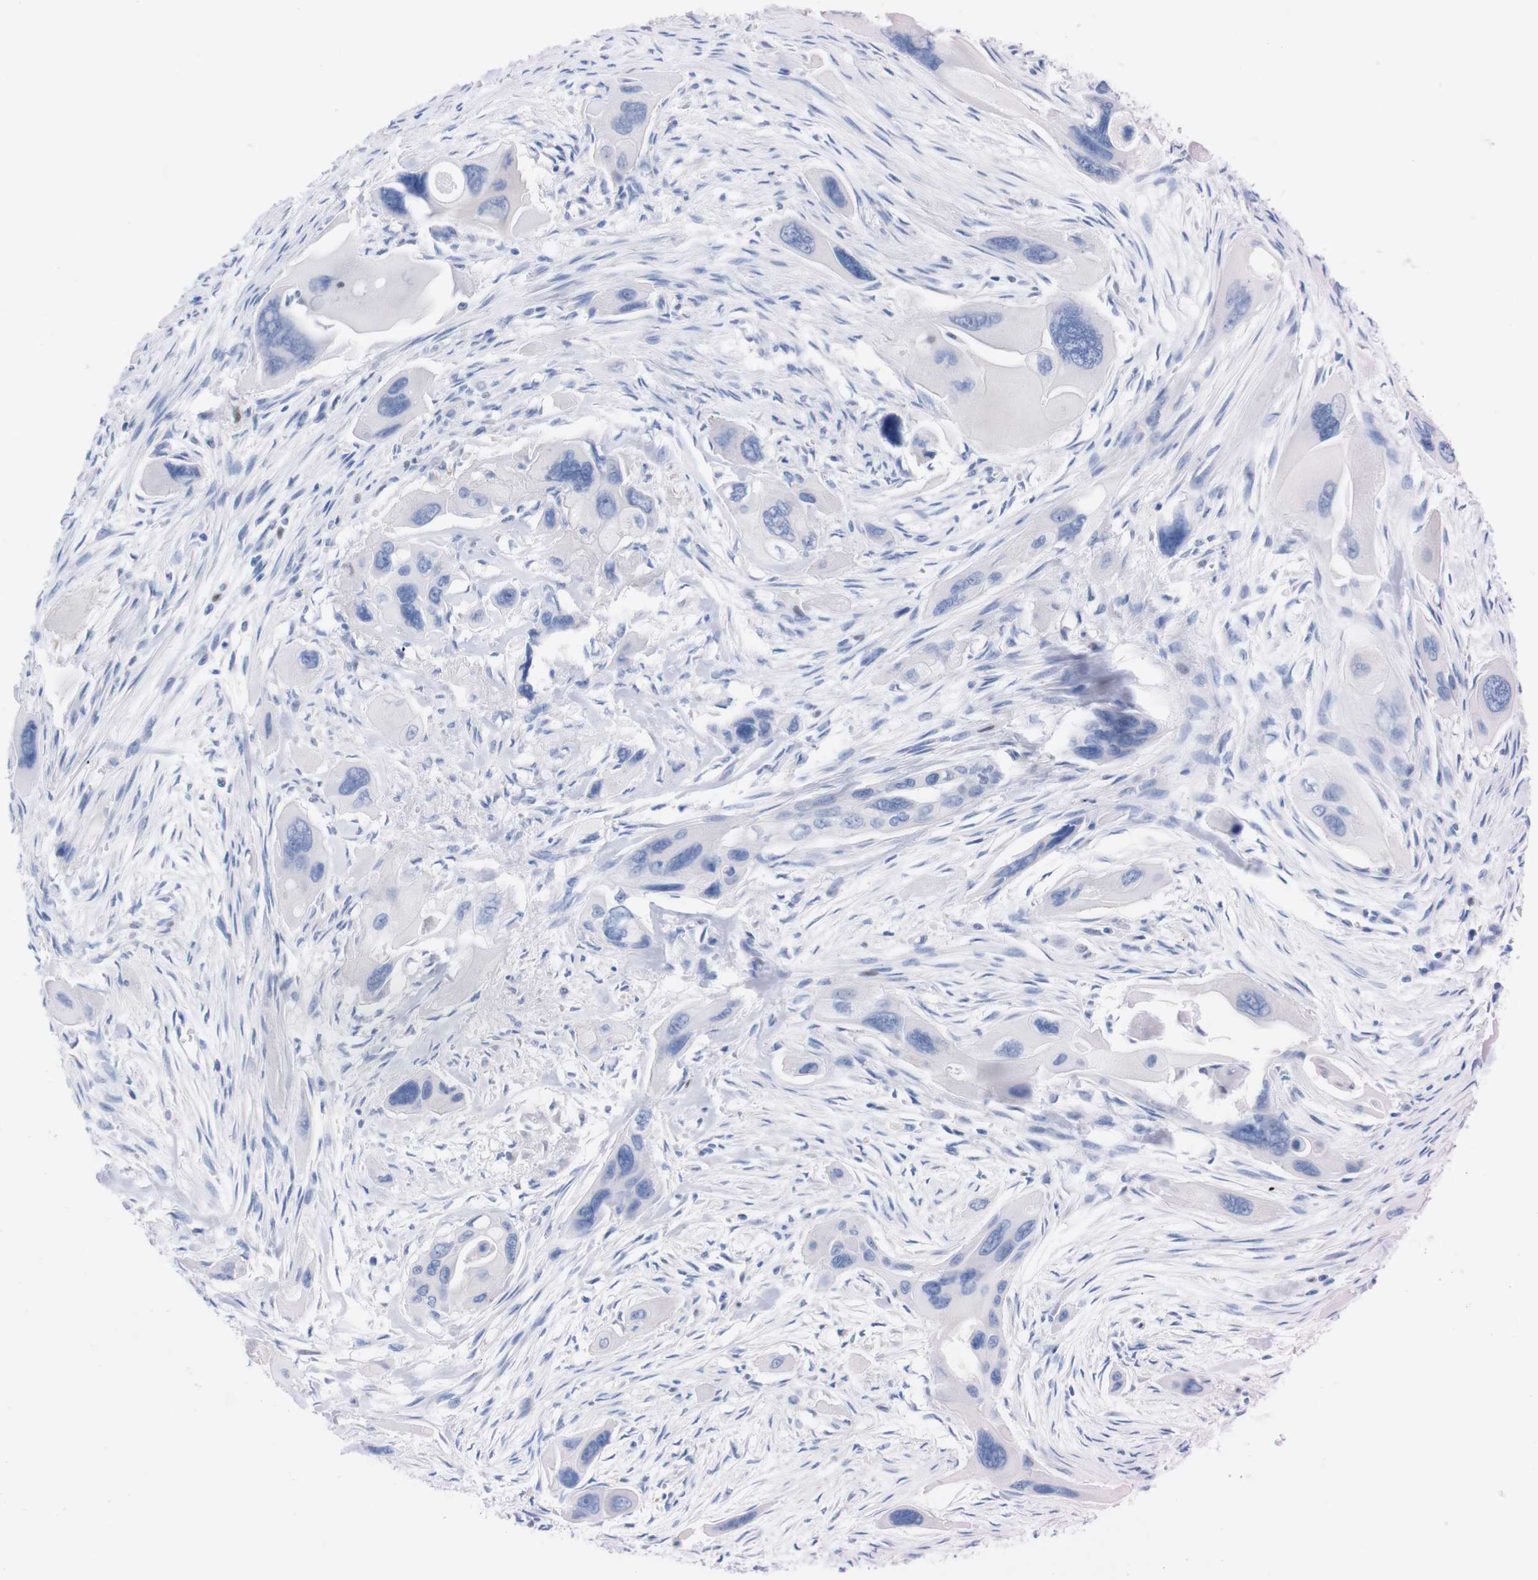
{"staining": {"intensity": "negative", "quantity": "none", "location": "none"}, "tissue": "pancreatic cancer", "cell_type": "Tumor cells", "image_type": "cancer", "snomed": [{"axis": "morphology", "description": "Adenocarcinoma, NOS"}, {"axis": "topography", "description": "Pancreas"}], "caption": "Pancreatic cancer (adenocarcinoma) was stained to show a protein in brown. There is no significant expression in tumor cells.", "gene": "P2RY12", "patient": {"sex": "male", "age": 73}}